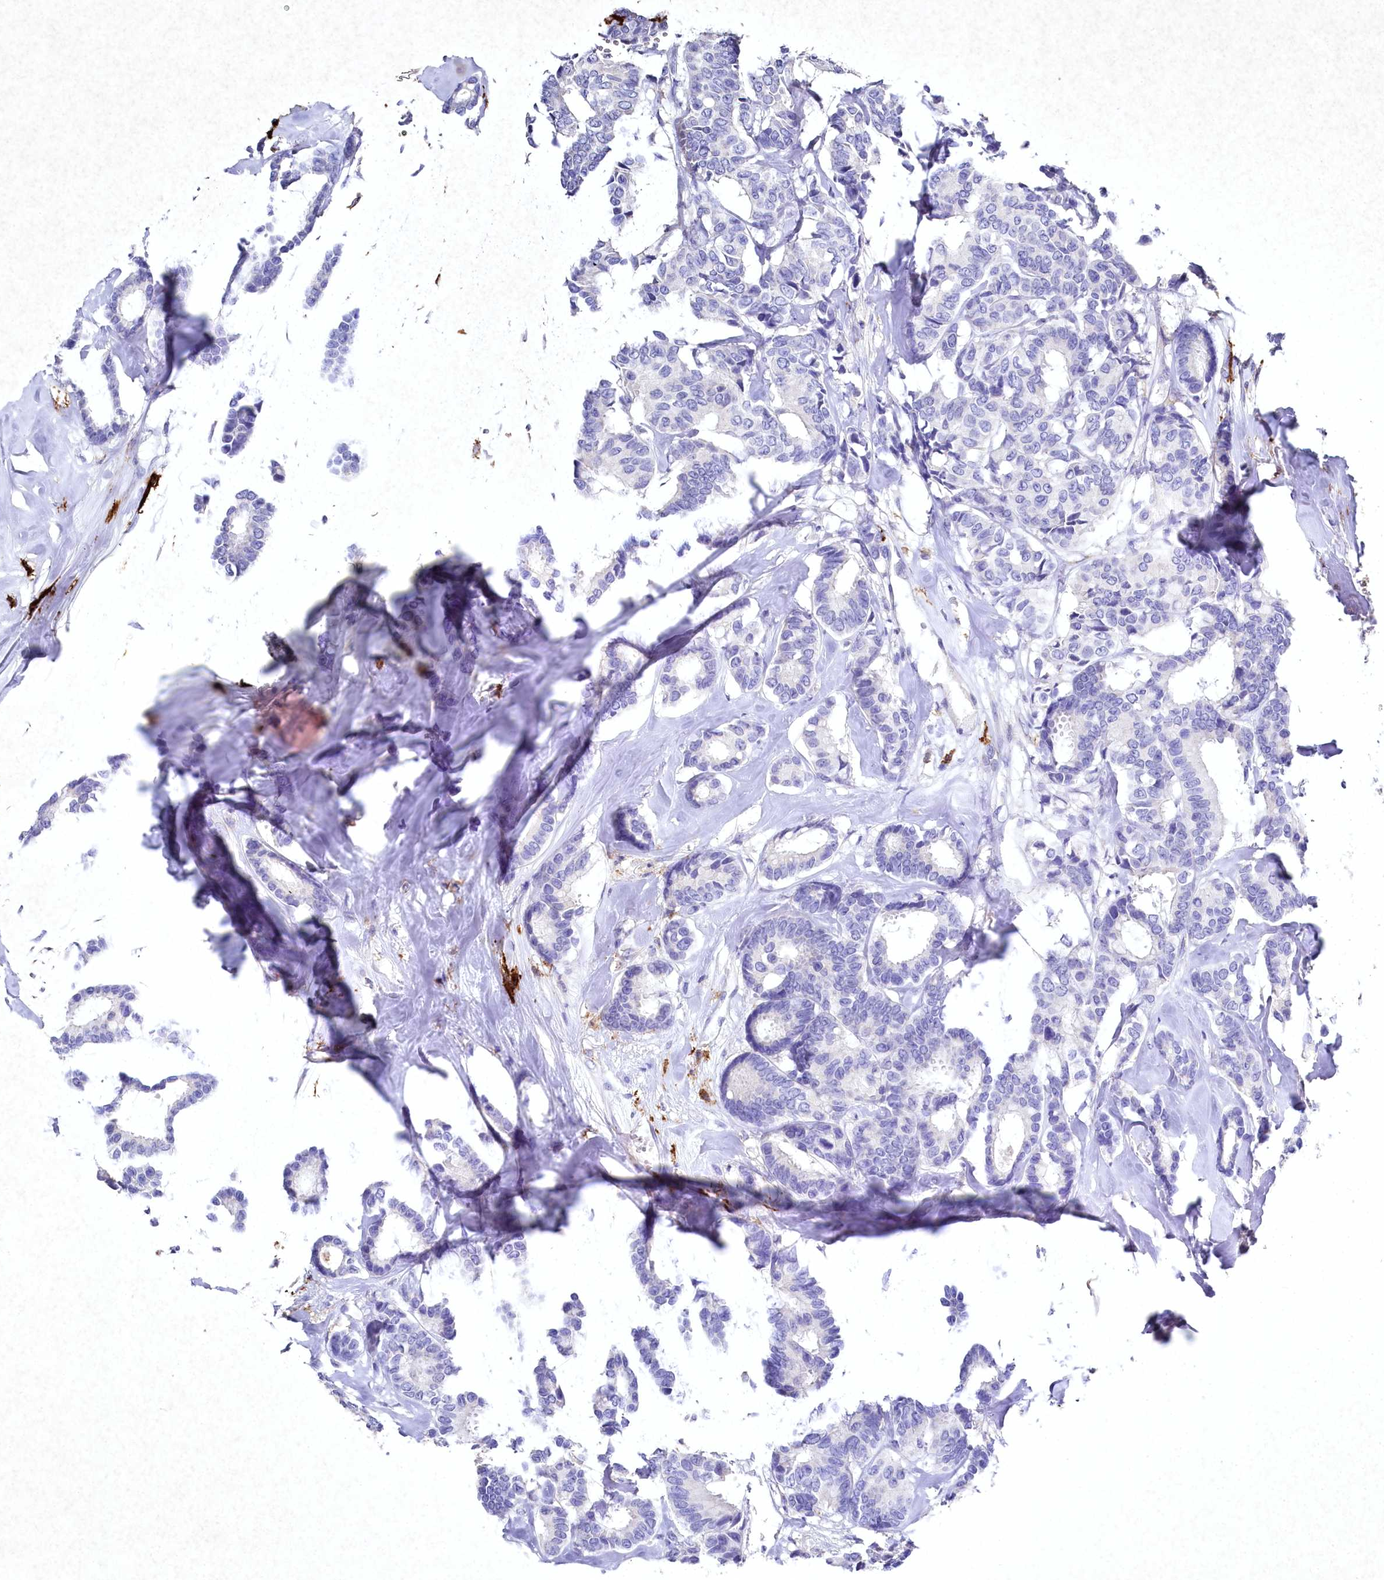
{"staining": {"intensity": "negative", "quantity": "none", "location": "none"}, "tissue": "breast cancer", "cell_type": "Tumor cells", "image_type": "cancer", "snomed": [{"axis": "morphology", "description": "Duct carcinoma"}, {"axis": "topography", "description": "Breast"}], "caption": "Immunohistochemical staining of human intraductal carcinoma (breast) reveals no significant positivity in tumor cells. (DAB (3,3'-diaminobenzidine) IHC with hematoxylin counter stain).", "gene": "CLEC4M", "patient": {"sex": "female", "age": 87}}